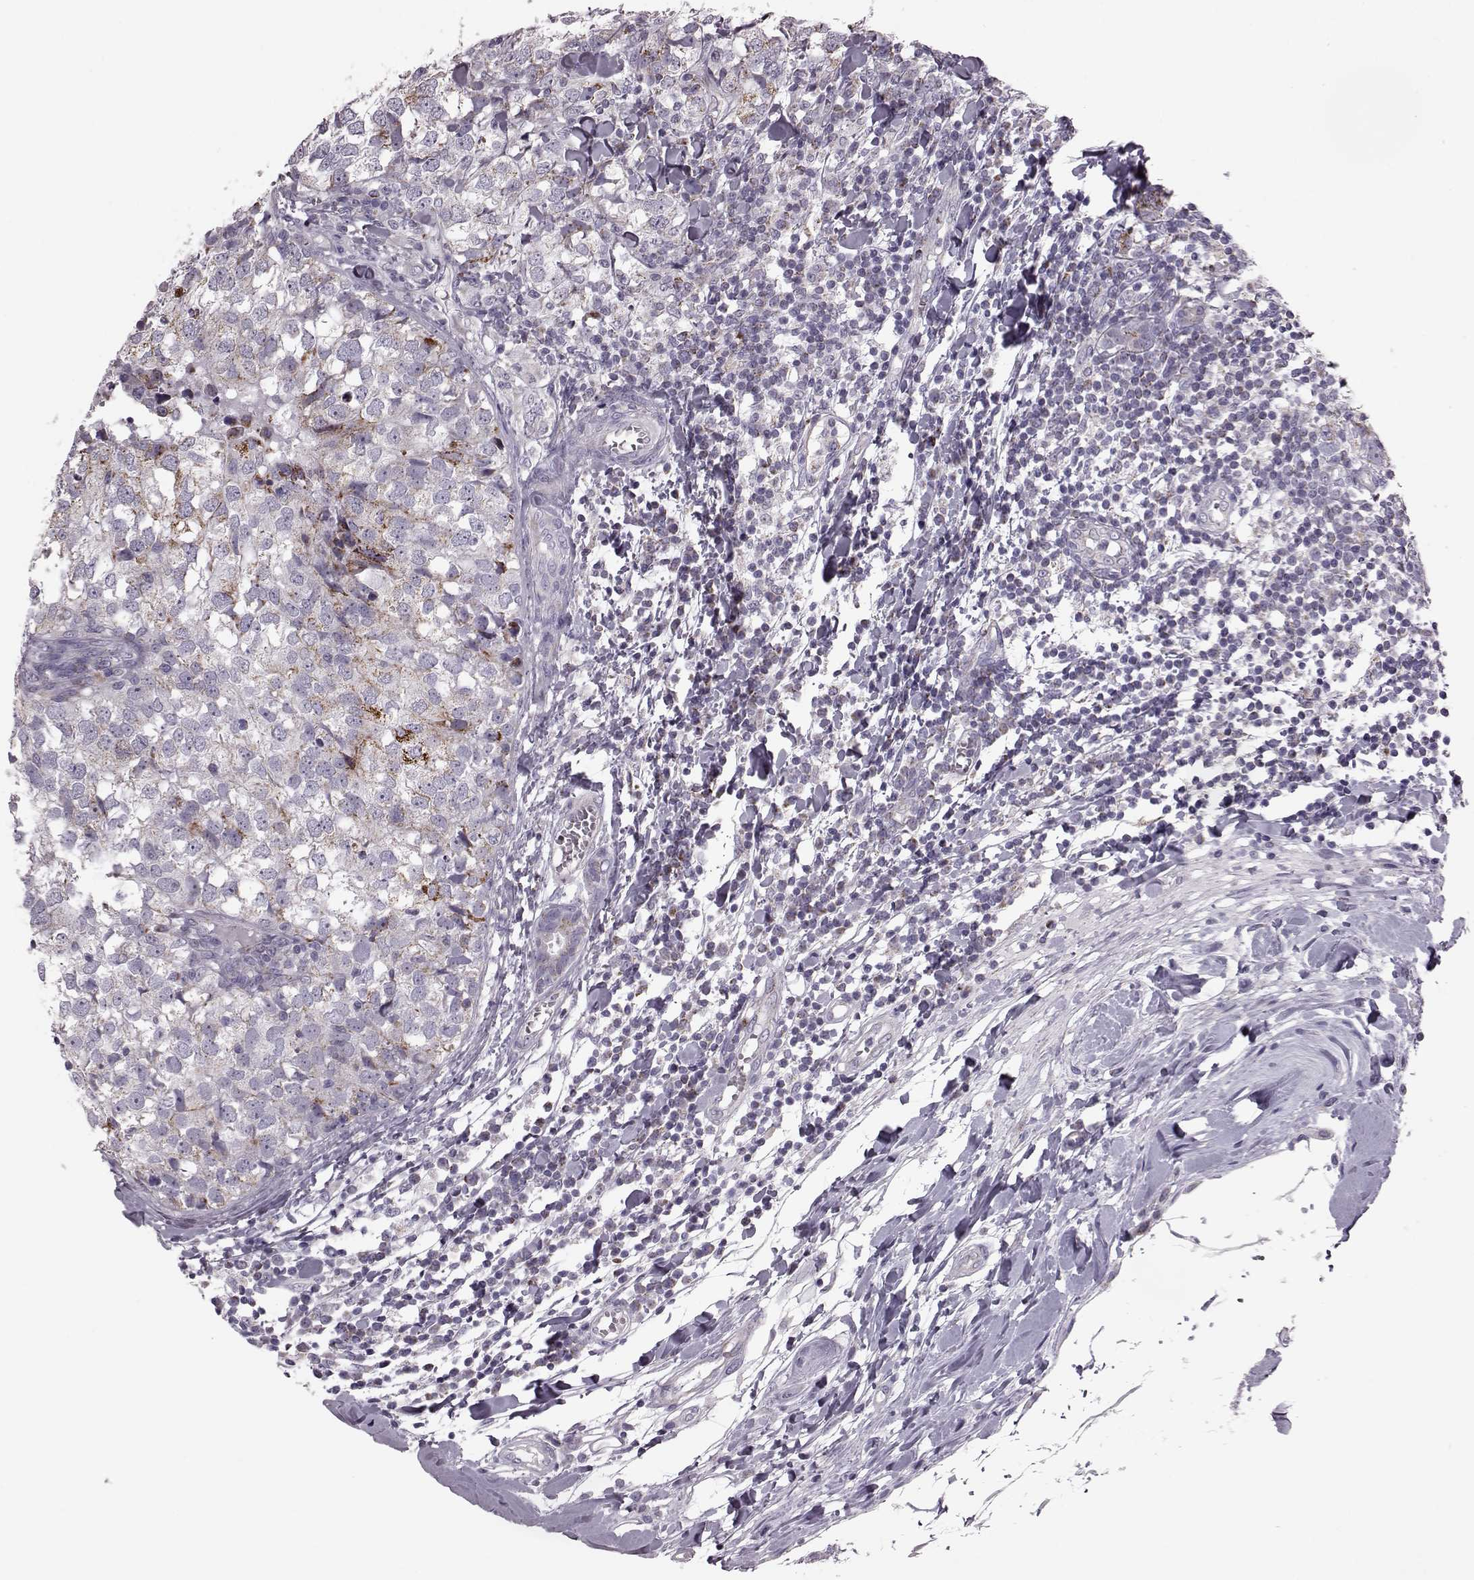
{"staining": {"intensity": "moderate", "quantity": "<25%", "location": "cytoplasmic/membranous"}, "tissue": "breast cancer", "cell_type": "Tumor cells", "image_type": "cancer", "snomed": [{"axis": "morphology", "description": "Duct carcinoma"}, {"axis": "topography", "description": "Breast"}], "caption": "Immunohistochemistry micrograph of neoplastic tissue: intraductal carcinoma (breast) stained using IHC demonstrates low levels of moderate protein expression localized specifically in the cytoplasmic/membranous of tumor cells, appearing as a cytoplasmic/membranous brown color.", "gene": "RIMS2", "patient": {"sex": "female", "age": 30}}